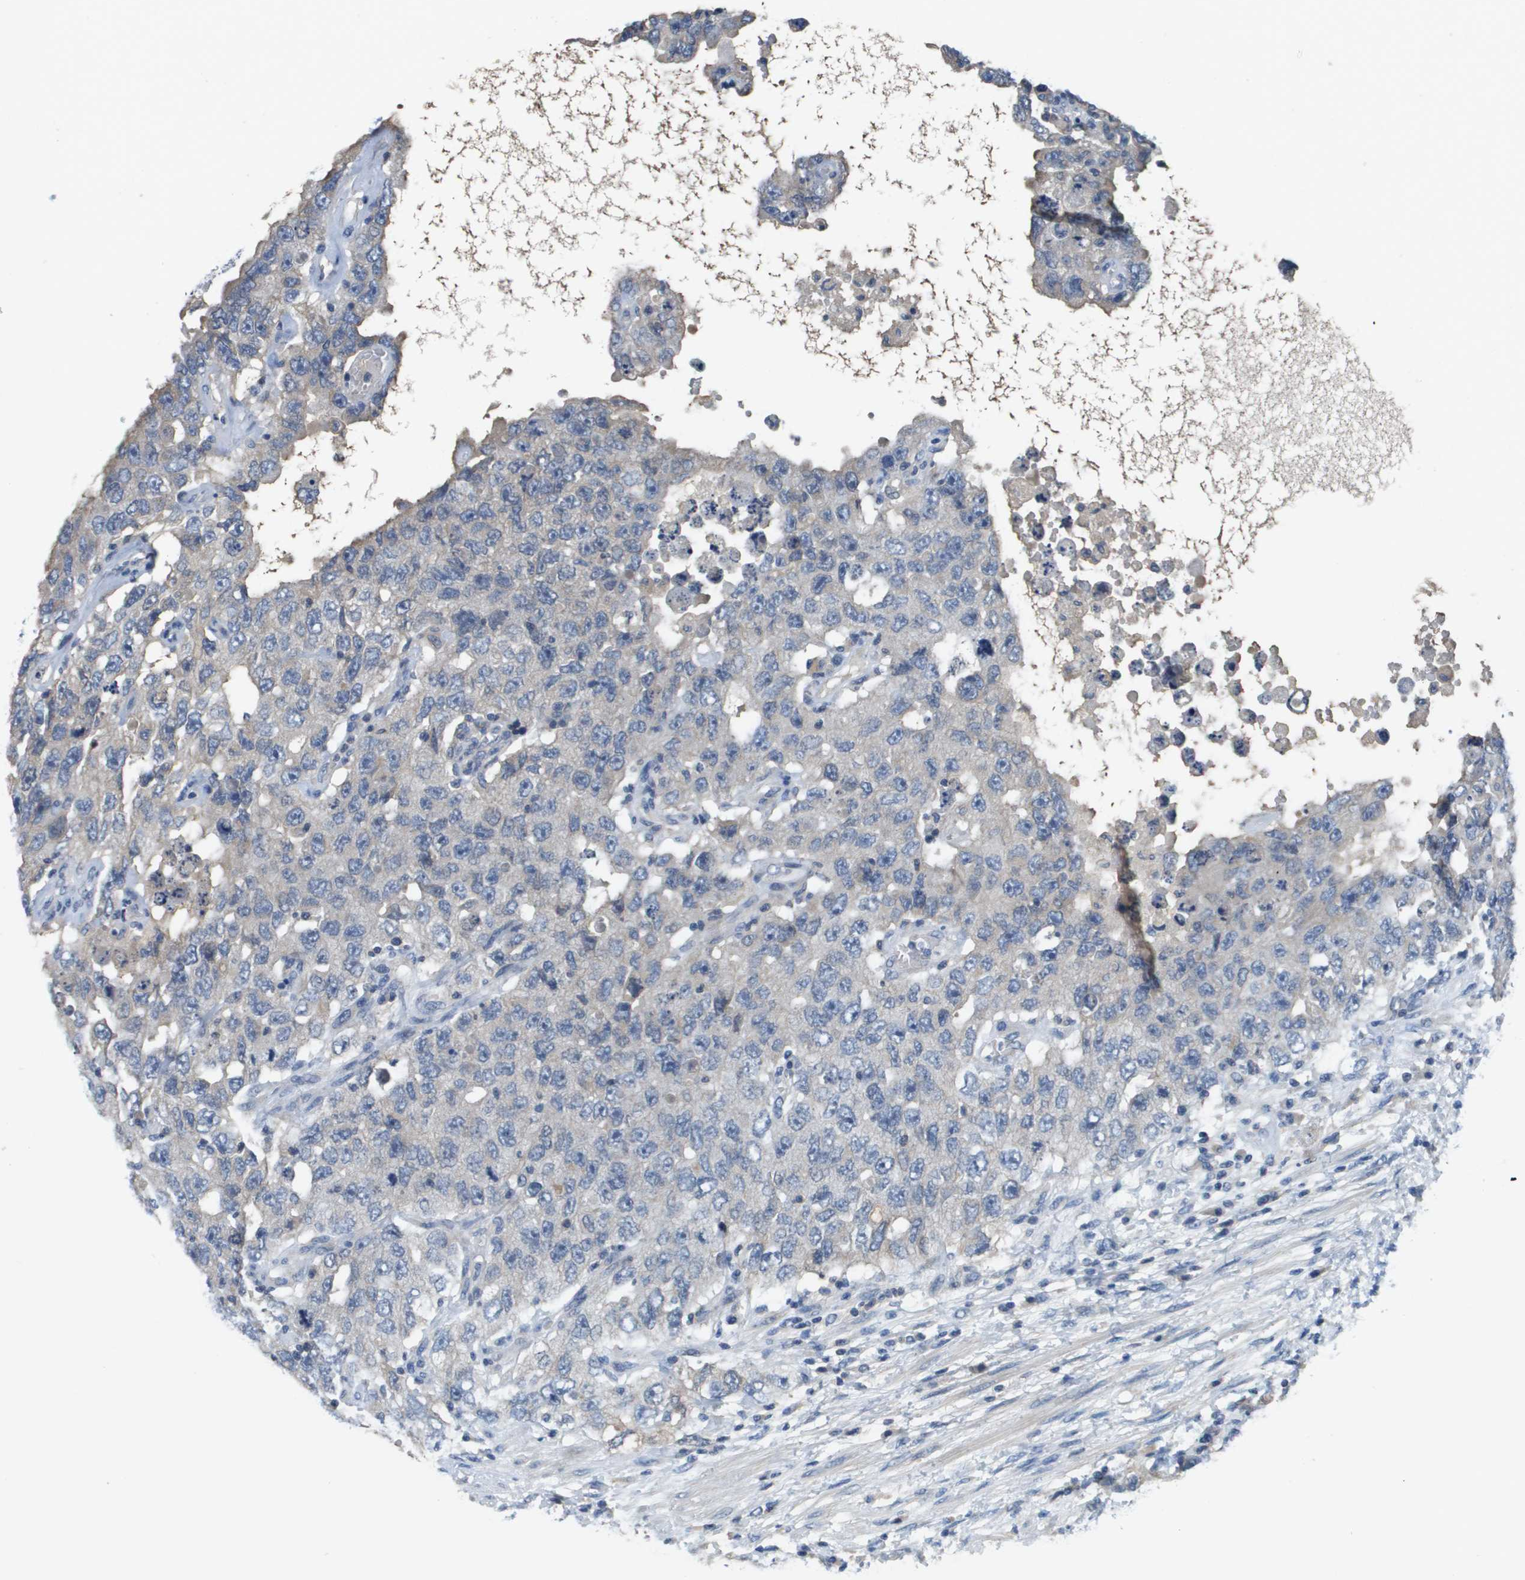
{"staining": {"intensity": "negative", "quantity": "none", "location": "none"}, "tissue": "testis cancer", "cell_type": "Tumor cells", "image_type": "cancer", "snomed": [{"axis": "morphology", "description": "Carcinoma, Embryonal, NOS"}, {"axis": "topography", "description": "Testis"}], "caption": "The micrograph demonstrates no significant staining in tumor cells of testis cancer (embryonal carcinoma).", "gene": "NCS1", "patient": {"sex": "male", "age": 26}}